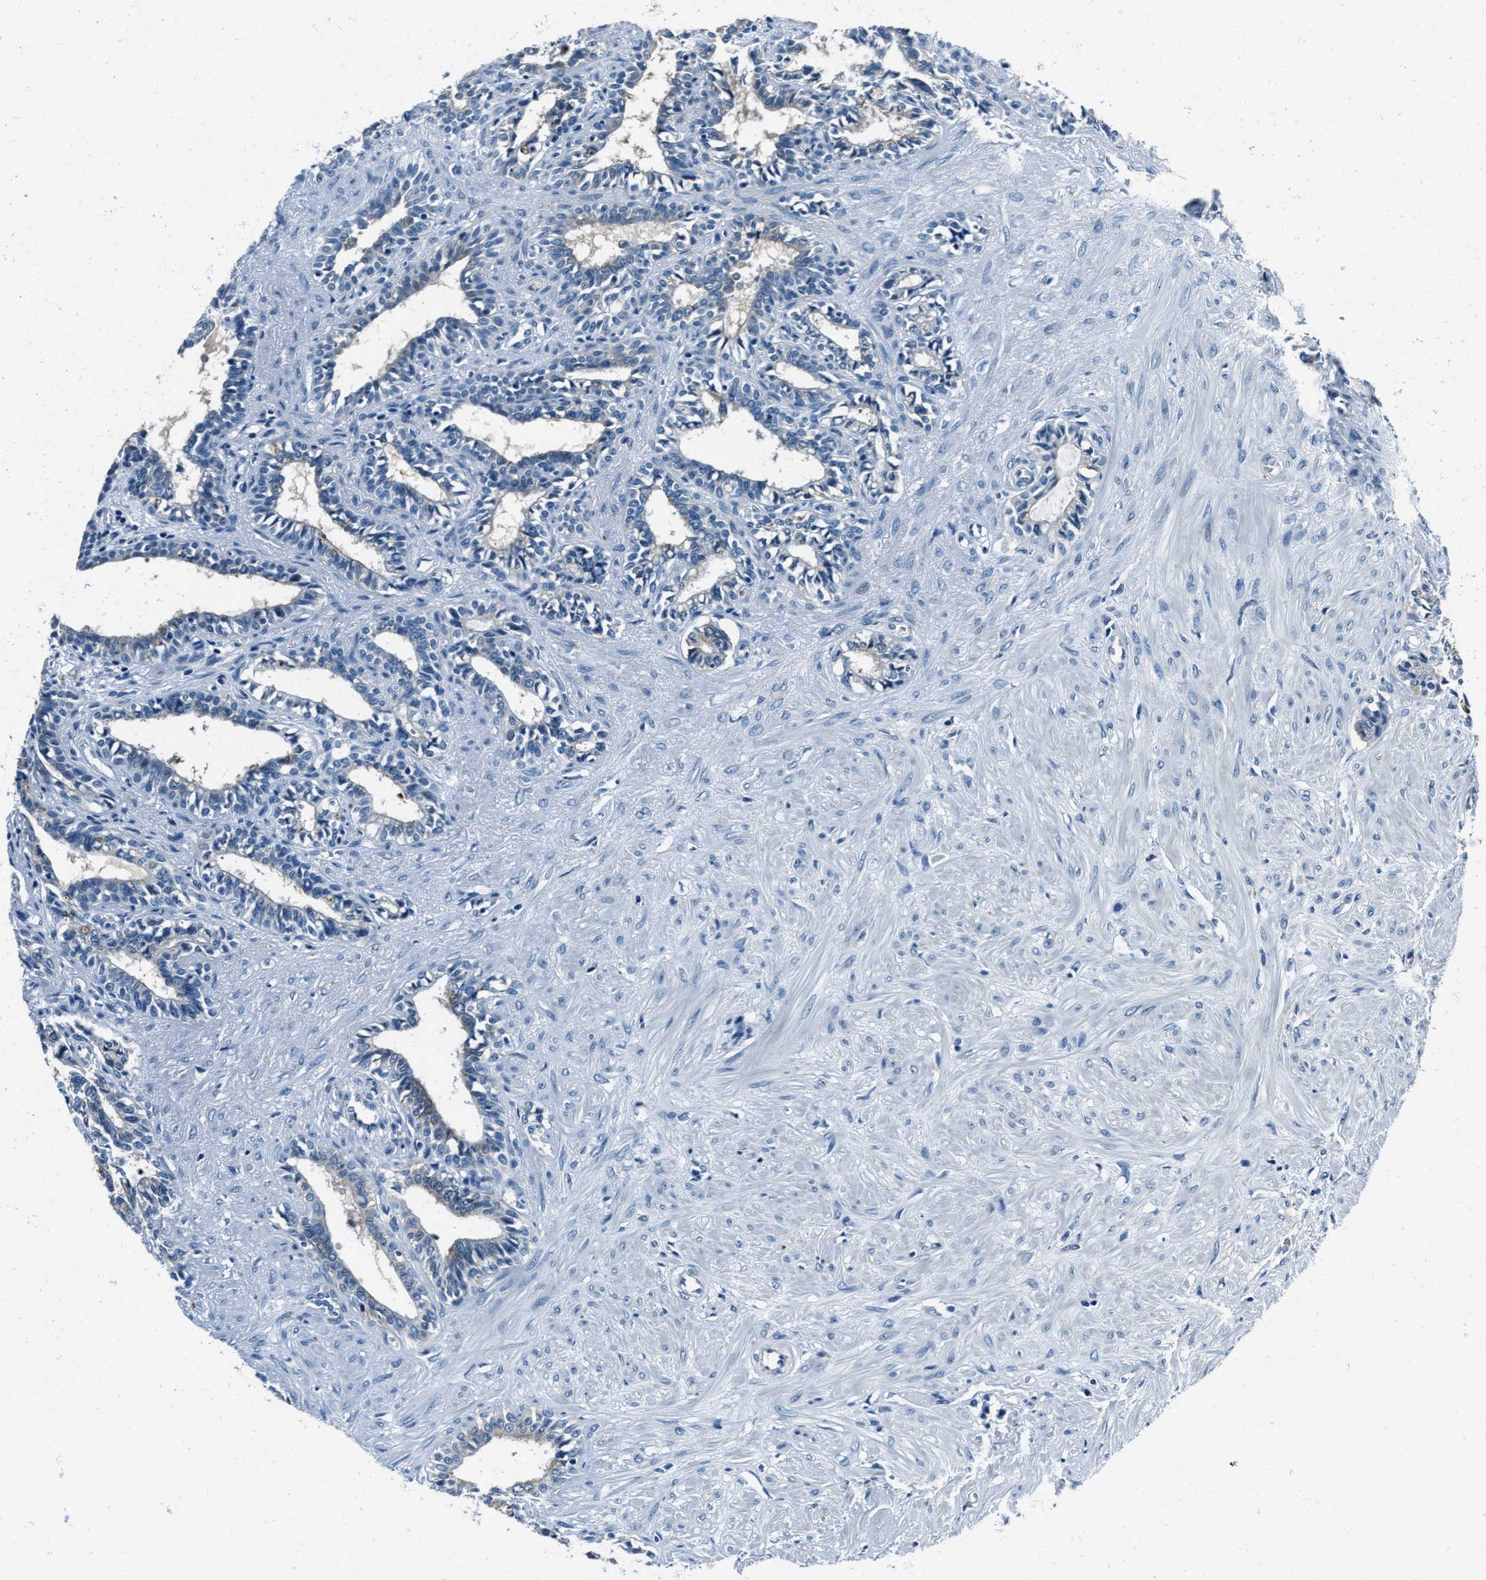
{"staining": {"intensity": "negative", "quantity": "none", "location": "none"}, "tissue": "seminal vesicle", "cell_type": "Glandular cells", "image_type": "normal", "snomed": [{"axis": "morphology", "description": "Normal tissue, NOS"}, {"axis": "morphology", "description": "Adenocarcinoma, High grade"}, {"axis": "topography", "description": "Prostate"}, {"axis": "topography", "description": "Seminal veicle"}], "caption": "An image of human seminal vesicle is negative for staining in glandular cells. (IHC, brightfield microscopy, high magnification).", "gene": "PTPDC1", "patient": {"sex": "male", "age": 55}}